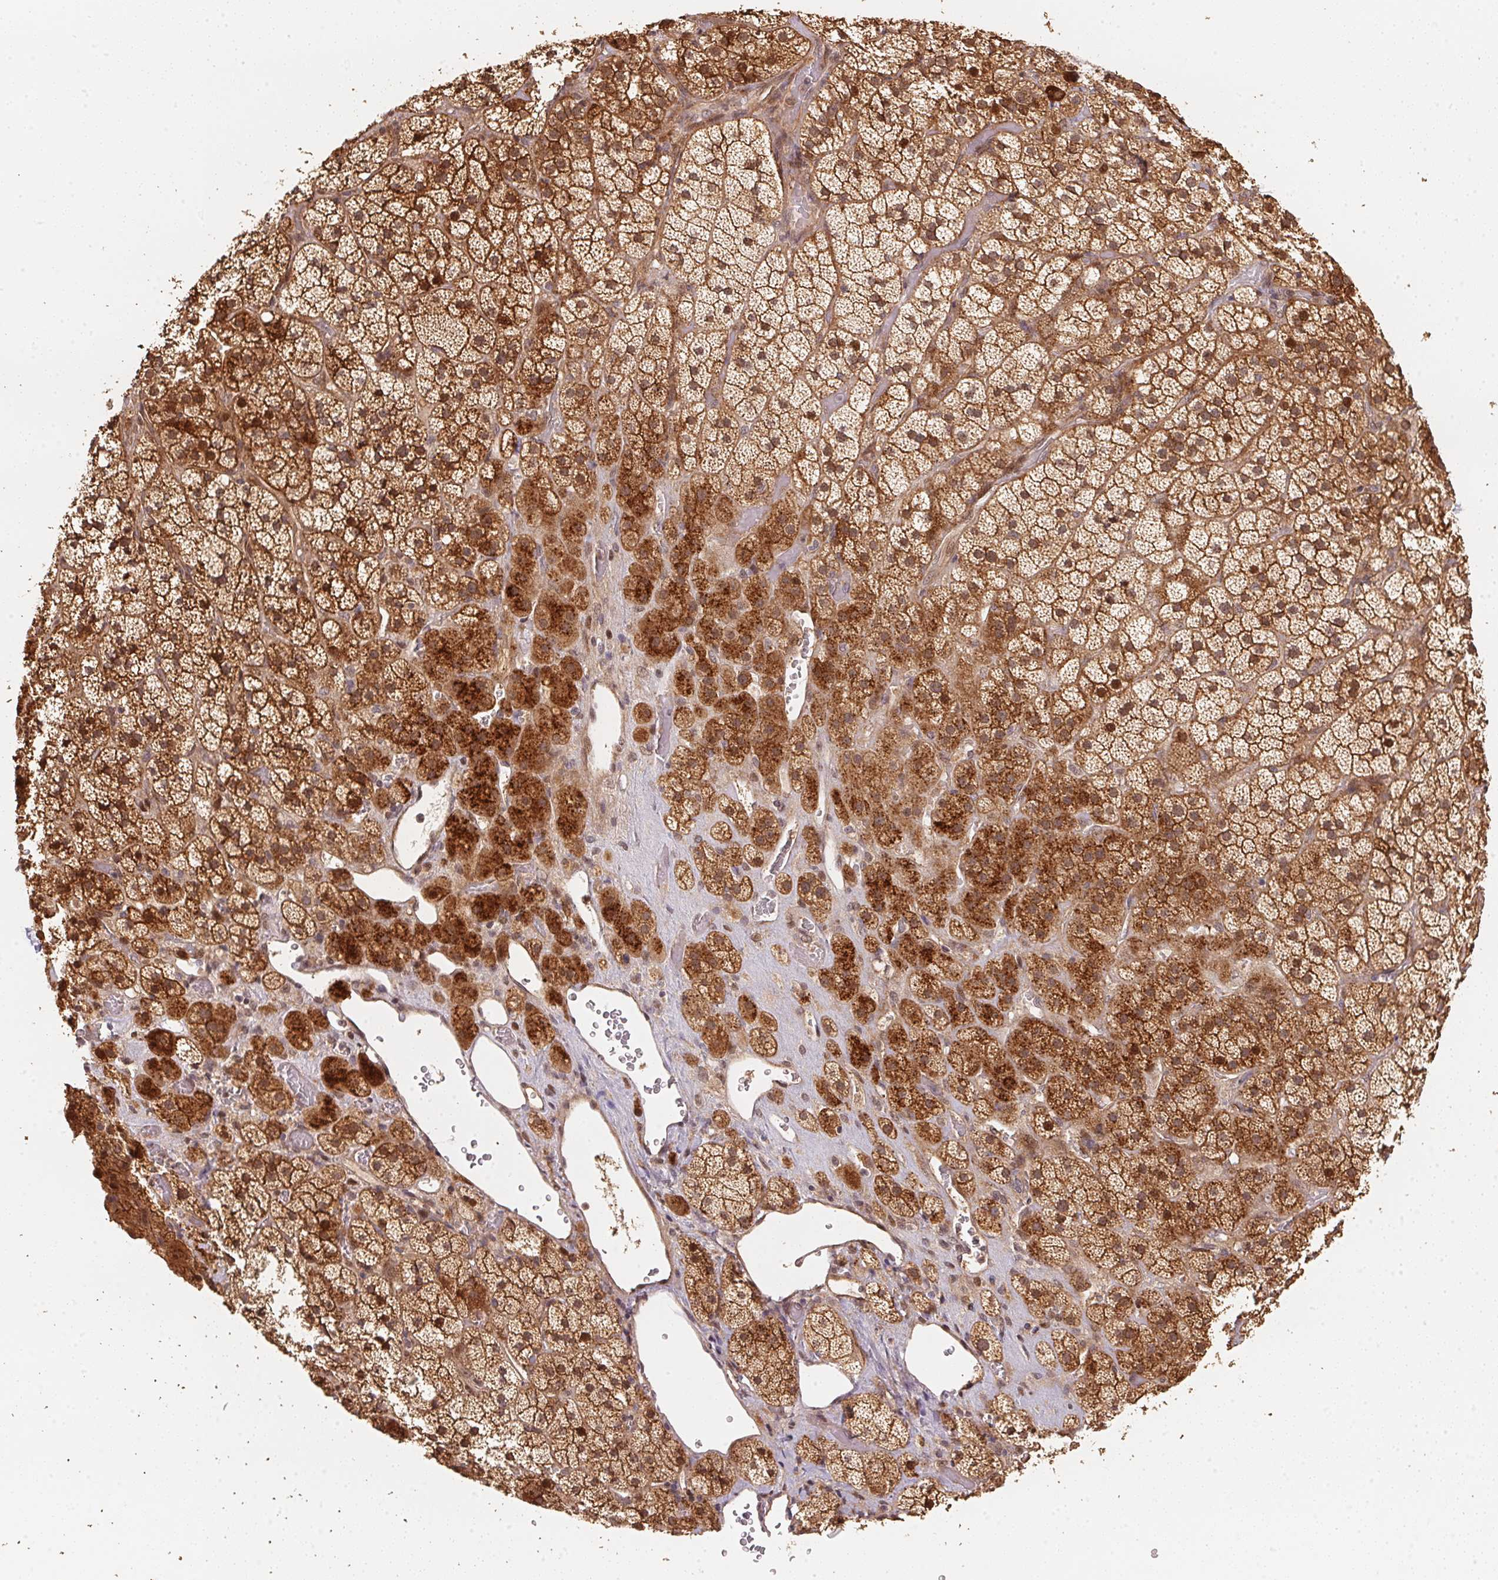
{"staining": {"intensity": "strong", "quantity": ">75%", "location": "cytoplasmic/membranous"}, "tissue": "adrenal gland", "cell_type": "Glandular cells", "image_type": "normal", "snomed": [{"axis": "morphology", "description": "Normal tissue, NOS"}, {"axis": "topography", "description": "Adrenal gland"}], "caption": "Immunohistochemical staining of unremarkable adrenal gland exhibits high levels of strong cytoplasmic/membranous staining in approximately >75% of glandular cells. The staining was performed using DAB to visualize the protein expression in brown, while the nuclei were stained in blue with hematoxylin (Magnification: 20x).", "gene": "TMEM222", "patient": {"sex": "male", "age": 57}}